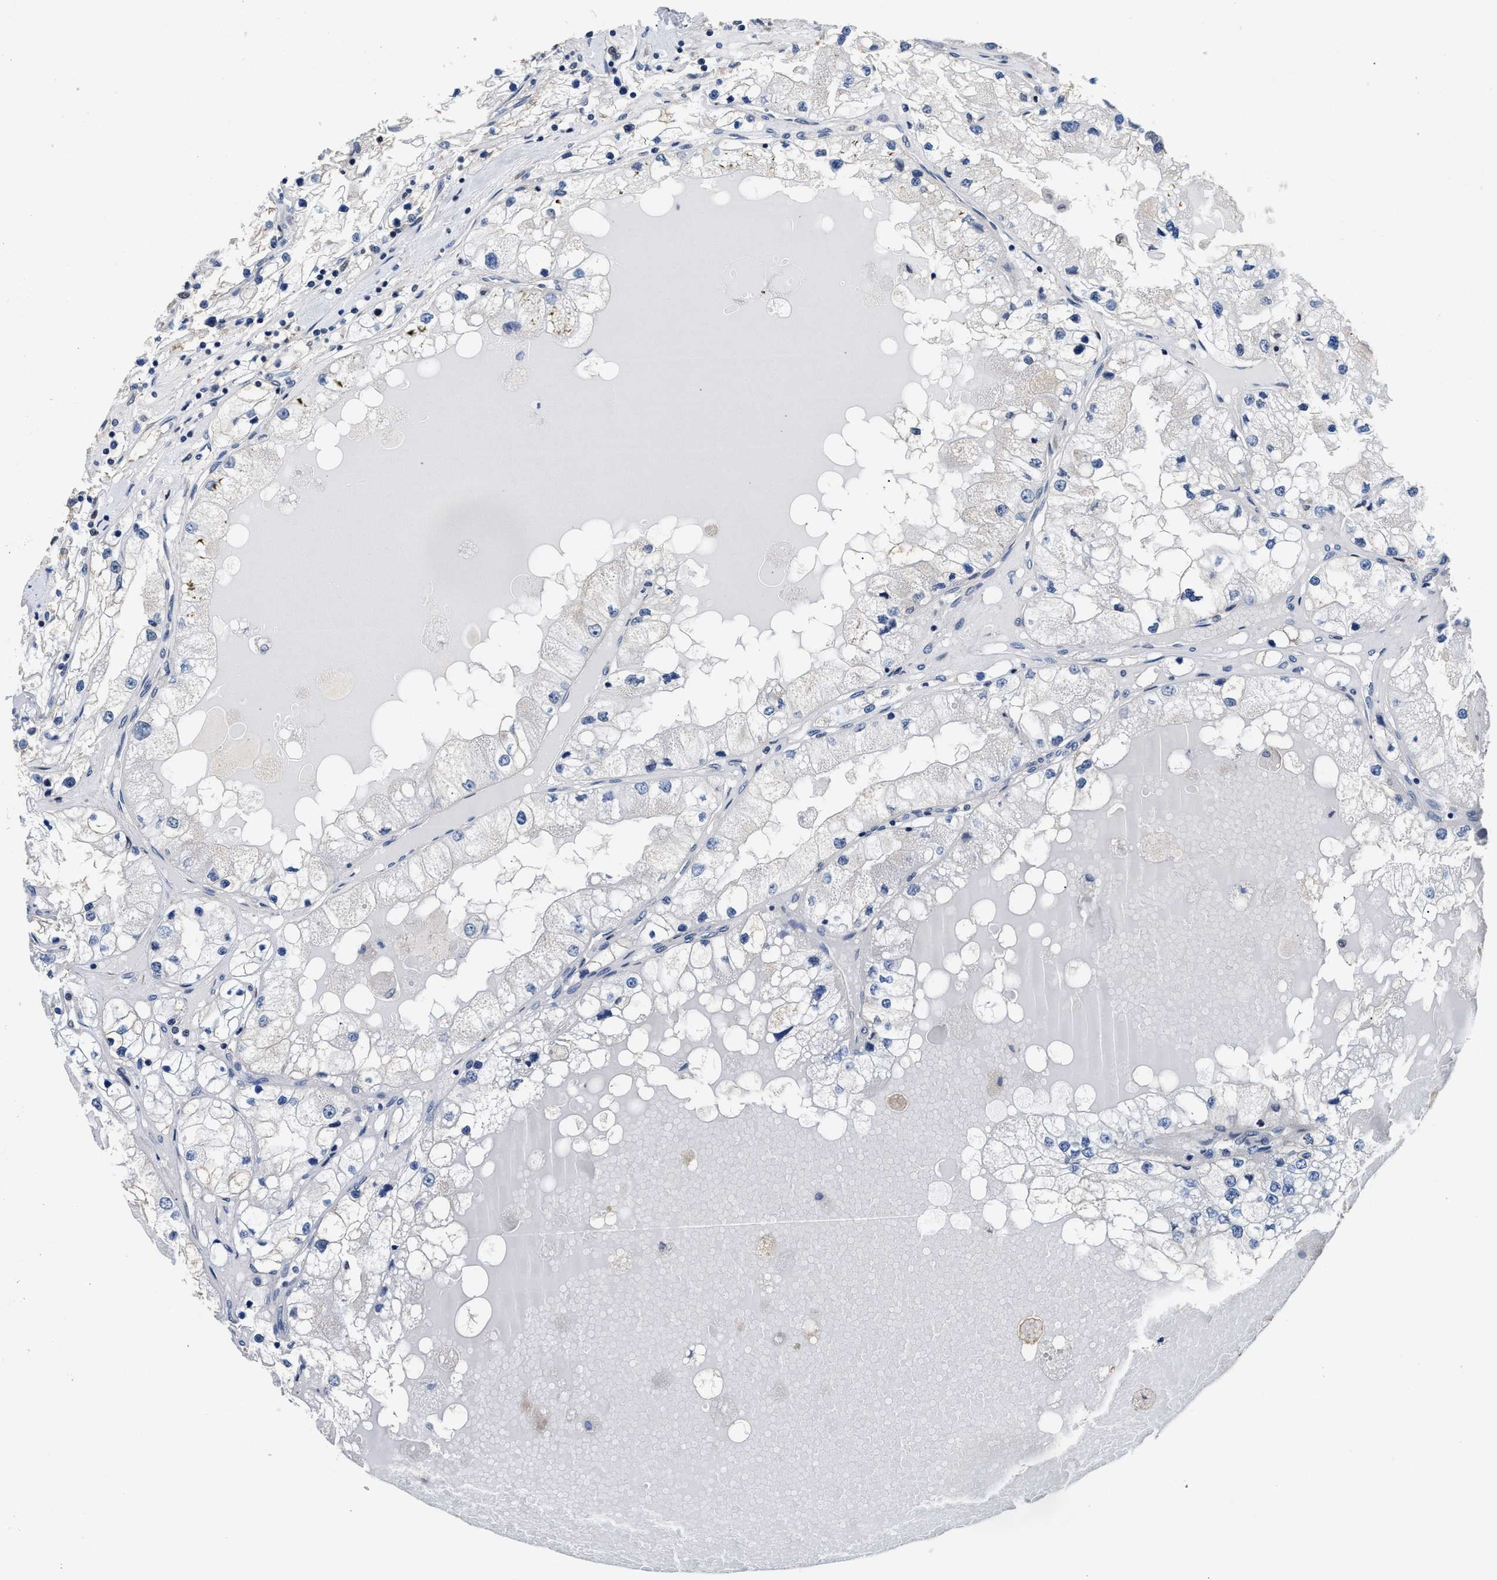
{"staining": {"intensity": "negative", "quantity": "none", "location": "none"}, "tissue": "renal cancer", "cell_type": "Tumor cells", "image_type": "cancer", "snomed": [{"axis": "morphology", "description": "Adenocarcinoma, NOS"}, {"axis": "topography", "description": "Kidney"}], "caption": "Protein analysis of adenocarcinoma (renal) shows no significant expression in tumor cells.", "gene": "MYH3", "patient": {"sex": "male", "age": 68}}